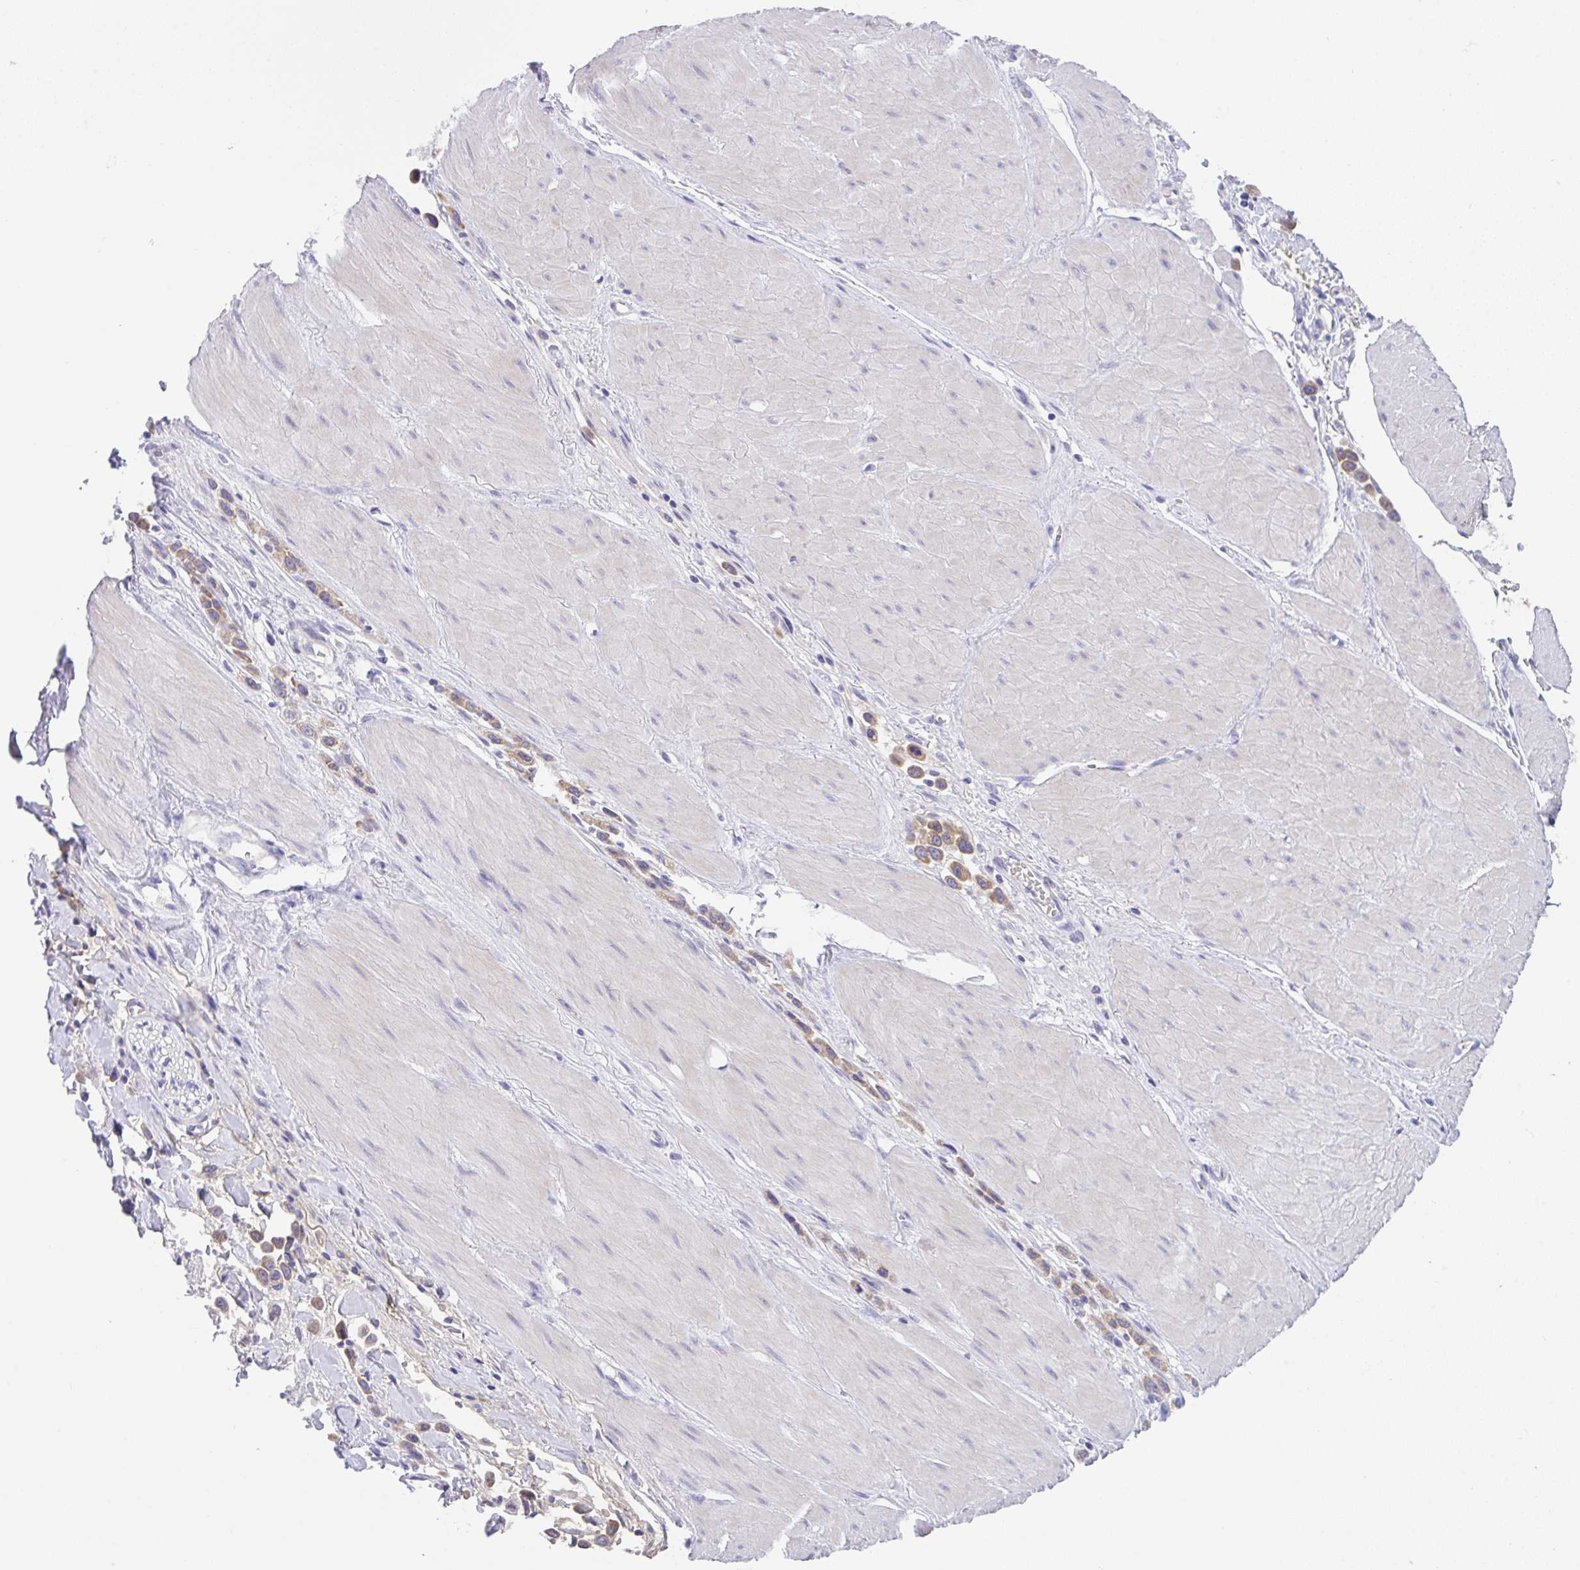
{"staining": {"intensity": "moderate", "quantity": "25%-75%", "location": "cytoplasmic/membranous"}, "tissue": "stomach cancer", "cell_type": "Tumor cells", "image_type": "cancer", "snomed": [{"axis": "morphology", "description": "Adenocarcinoma, NOS"}, {"axis": "topography", "description": "Stomach"}], "caption": "DAB (3,3'-diaminobenzidine) immunohistochemical staining of stomach cancer shows moderate cytoplasmic/membranous protein expression in approximately 25%-75% of tumor cells. (IHC, brightfield microscopy, high magnification).", "gene": "TRAF4", "patient": {"sex": "male", "age": 47}}